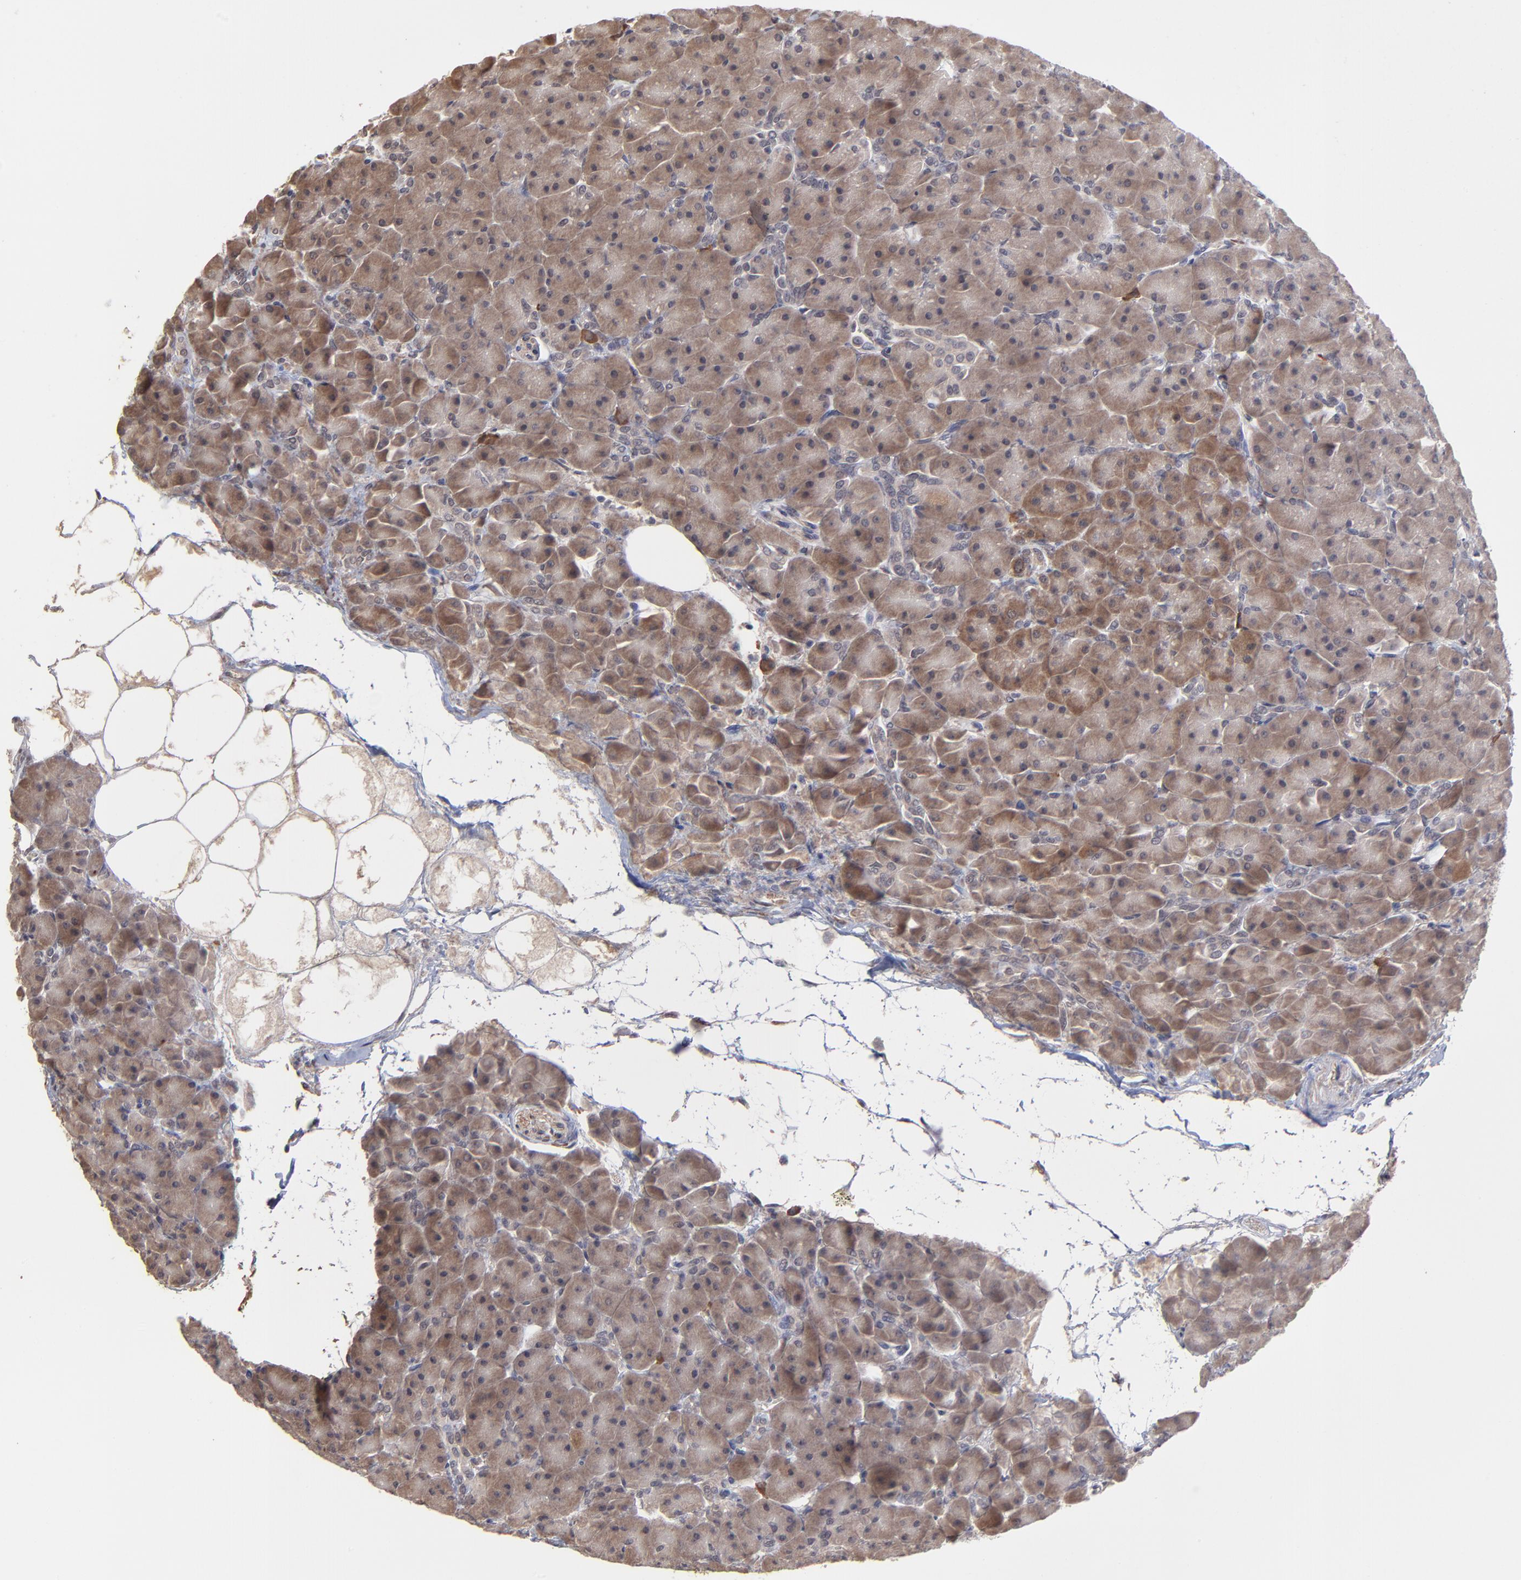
{"staining": {"intensity": "moderate", "quantity": ">75%", "location": "cytoplasmic/membranous"}, "tissue": "pancreas", "cell_type": "Exocrine glandular cells", "image_type": "normal", "snomed": [{"axis": "morphology", "description": "Normal tissue, NOS"}, {"axis": "topography", "description": "Pancreas"}], "caption": "This photomicrograph exhibits immunohistochemistry staining of normal human pancreas, with medium moderate cytoplasmic/membranous positivity in about >75% of exocrine glandular cells.", "gene": "CHL1", "patient": {"sex": "male", "age": 66}}